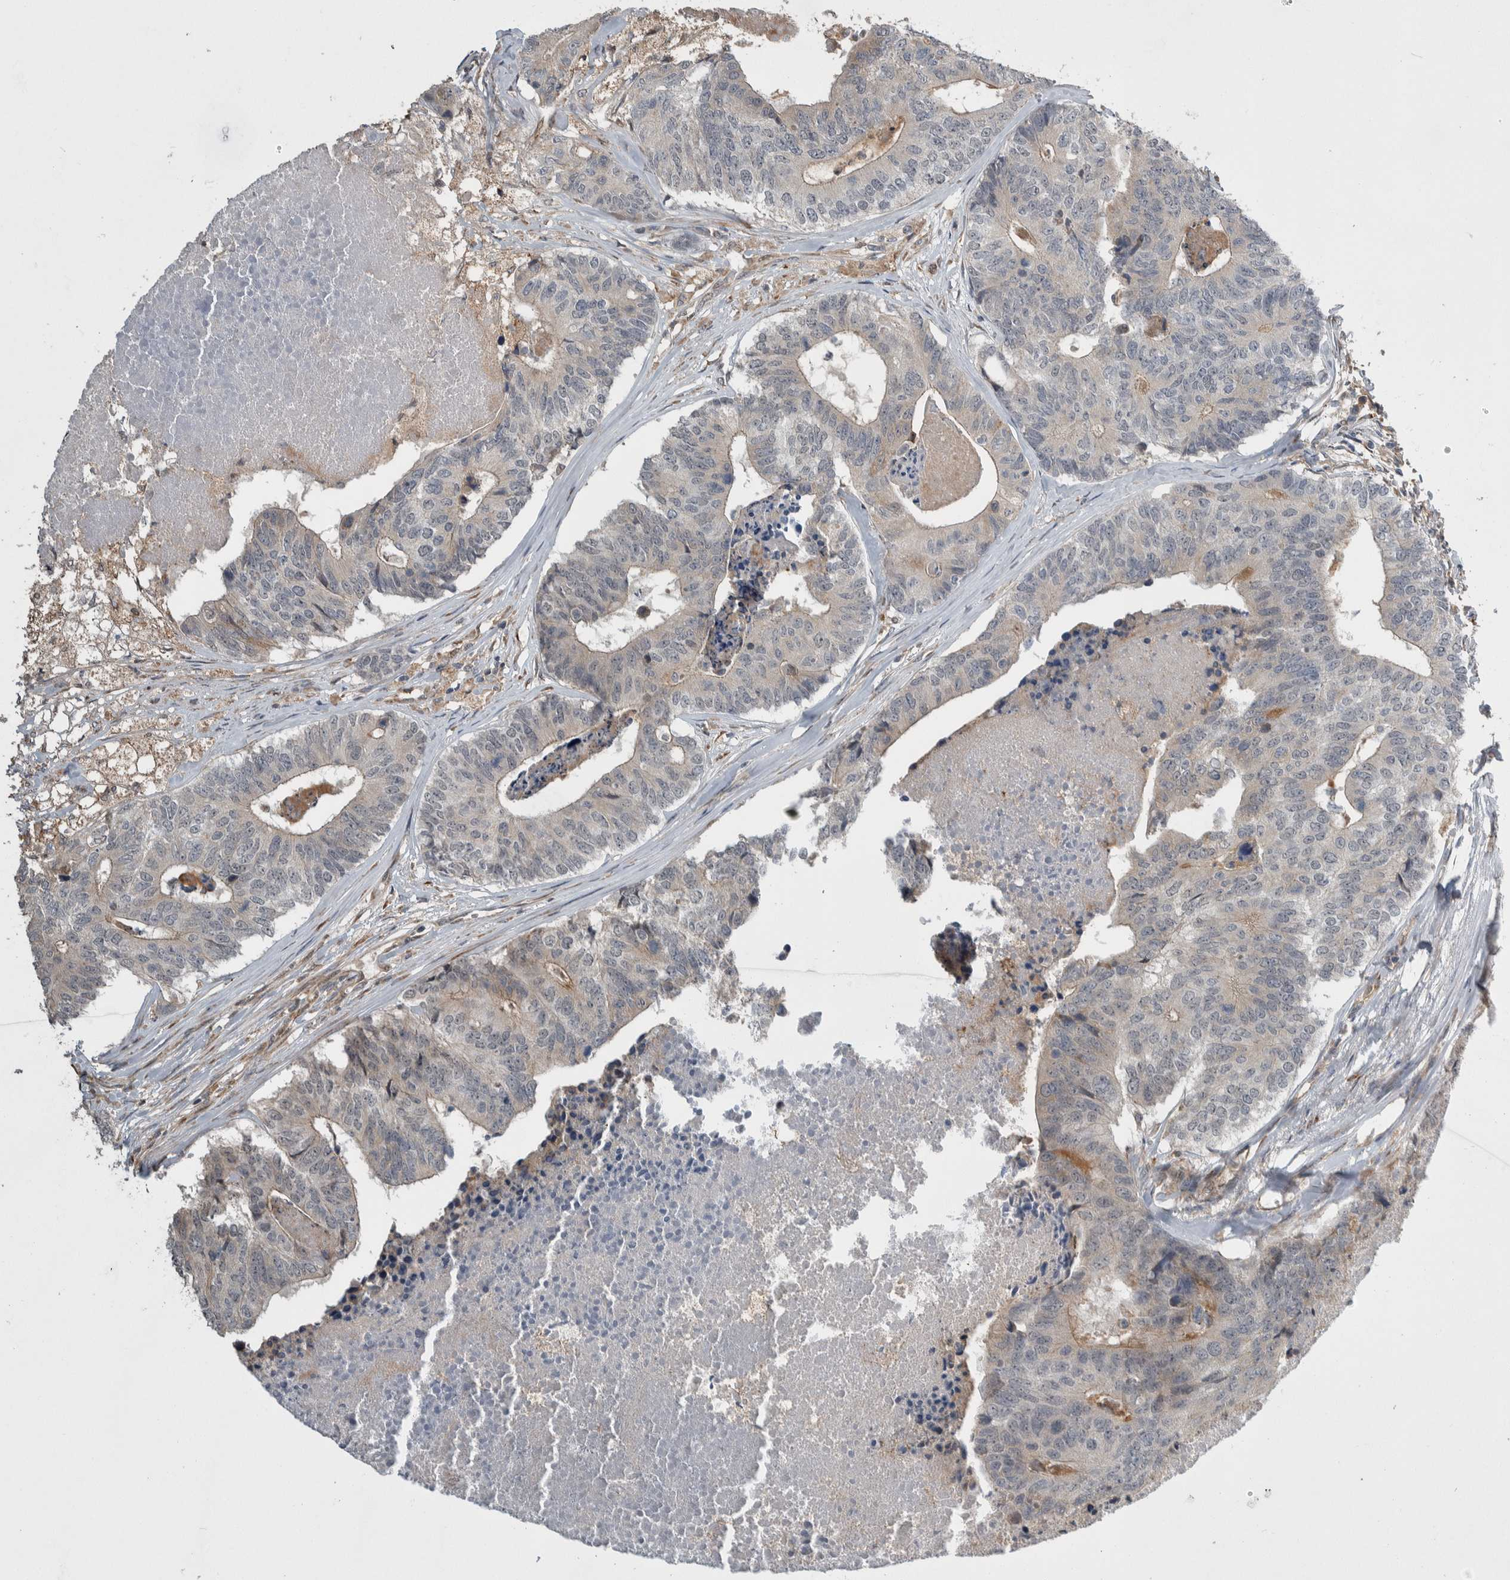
{"staining": {"intensity": "negative", "quantity": "none", "location": "none"}, "tissue": "colorectal cancer", "cell_type": "Tumor cells", "image_type": "cancer", "snomed": [{"axis": "morphology", "description": "Adenocarcinoma, NOS"}, {"axis": "topography", "description": "Colon"}], "caption": "This is an immunohistochemistry (IHC) photomicrograph of human adenocarcinoma (colorectal). There is no expression in tumor cells.", "gene": "PRDM4", "patient": {"sex": "female", "age": 67}}